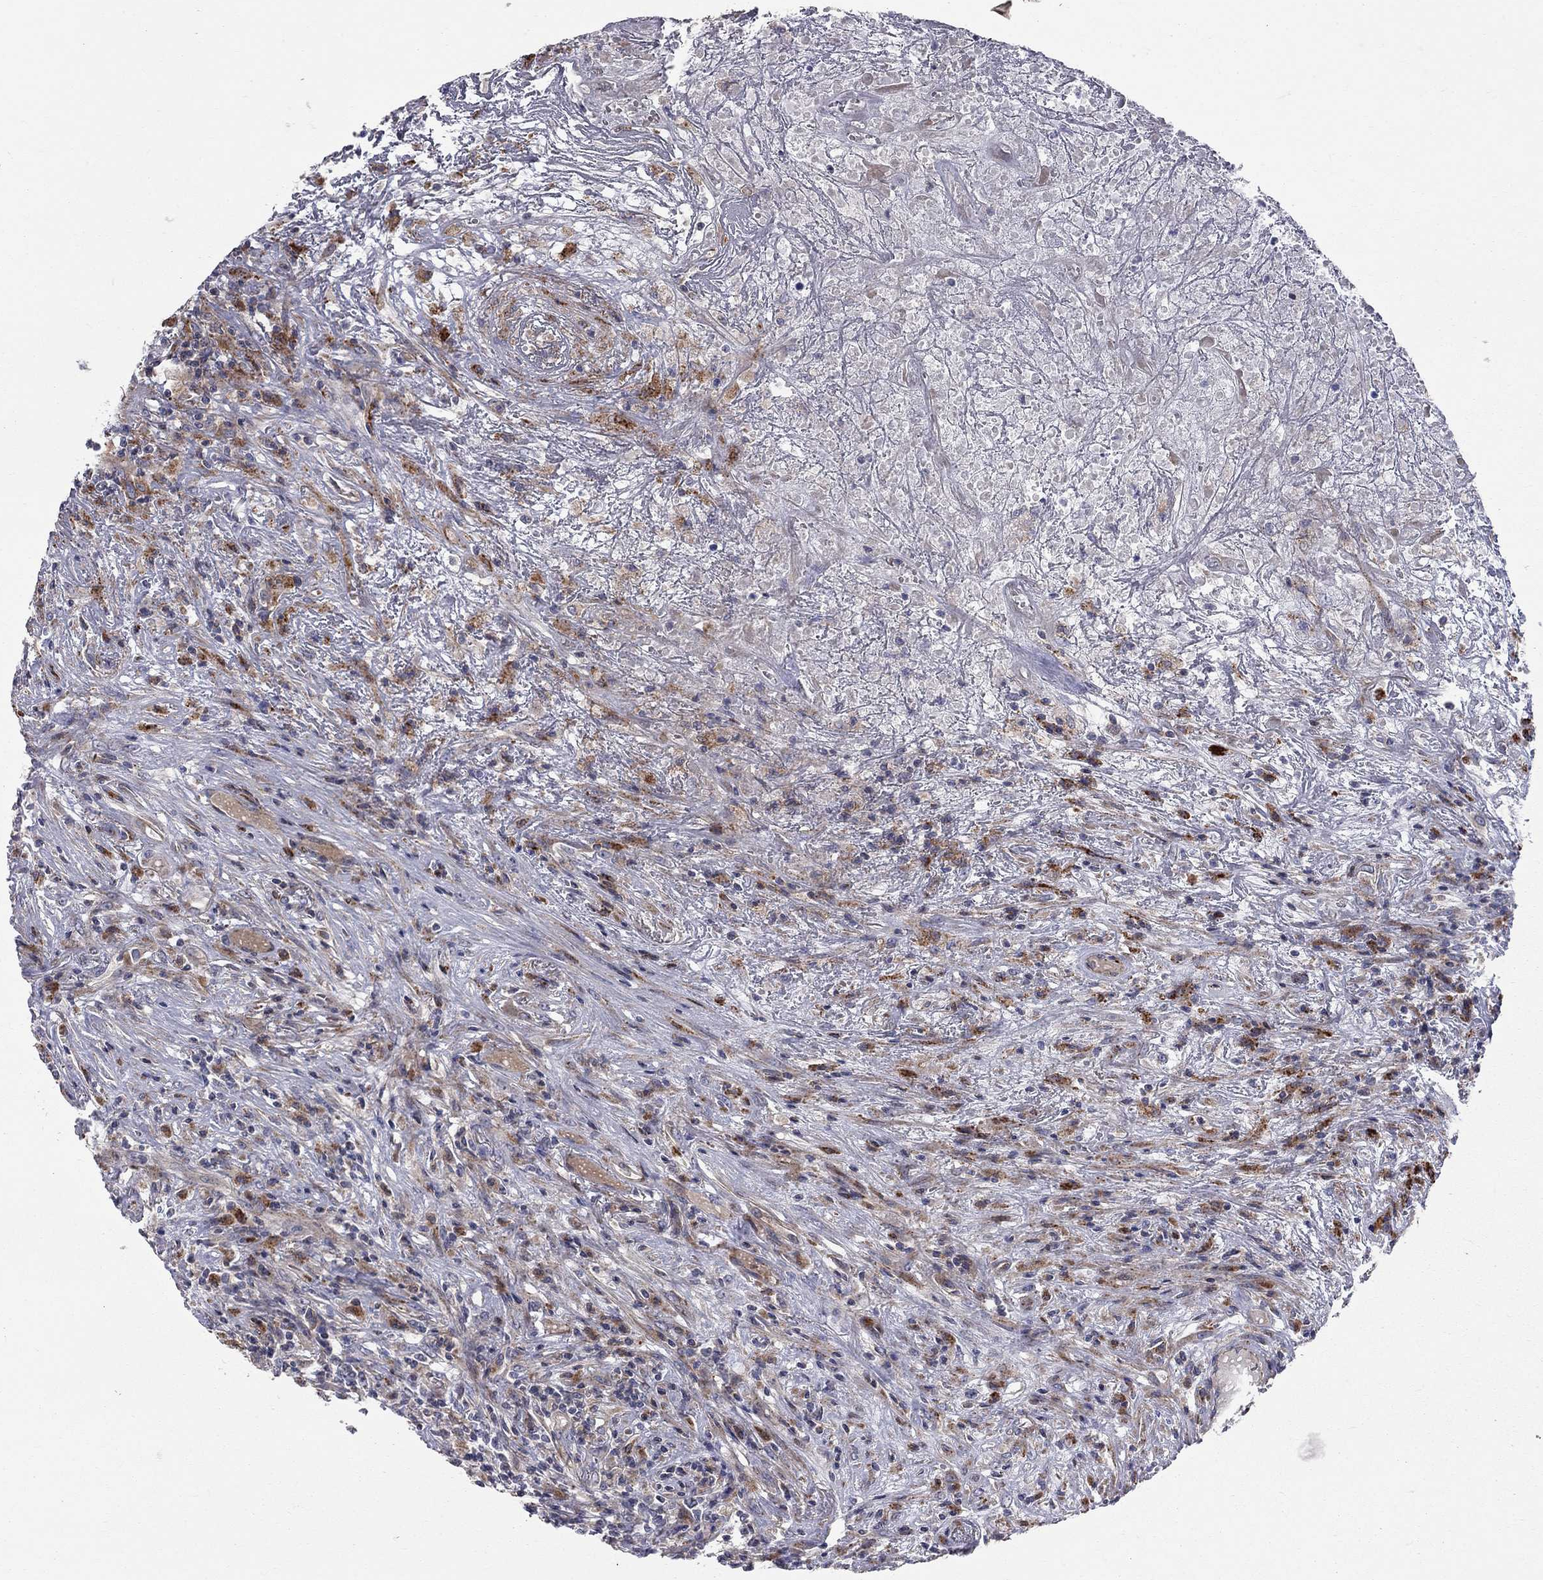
{"staining": {"intensity": "negative", "quantity": "none", "location": "none"}, "tissue": "lymphoma", "cell_type": "Tumor cells", "image_type": "cancer", "snomed": [{"axis": "morphology", "description": "Malignant lymphoma, non-Hodgkin's type, High grade"}, {"axis": "topography", "description": "Lung"}], "caption": "High power microscopy histopathology image of an IHC photomicrograph of malignant lymphoma, non-Hodgkin's type (high-grade), revealing no significant expression in tumor cells.", "gene": "KANSL1L", "patient": {"sex": "male", "age": 79}}